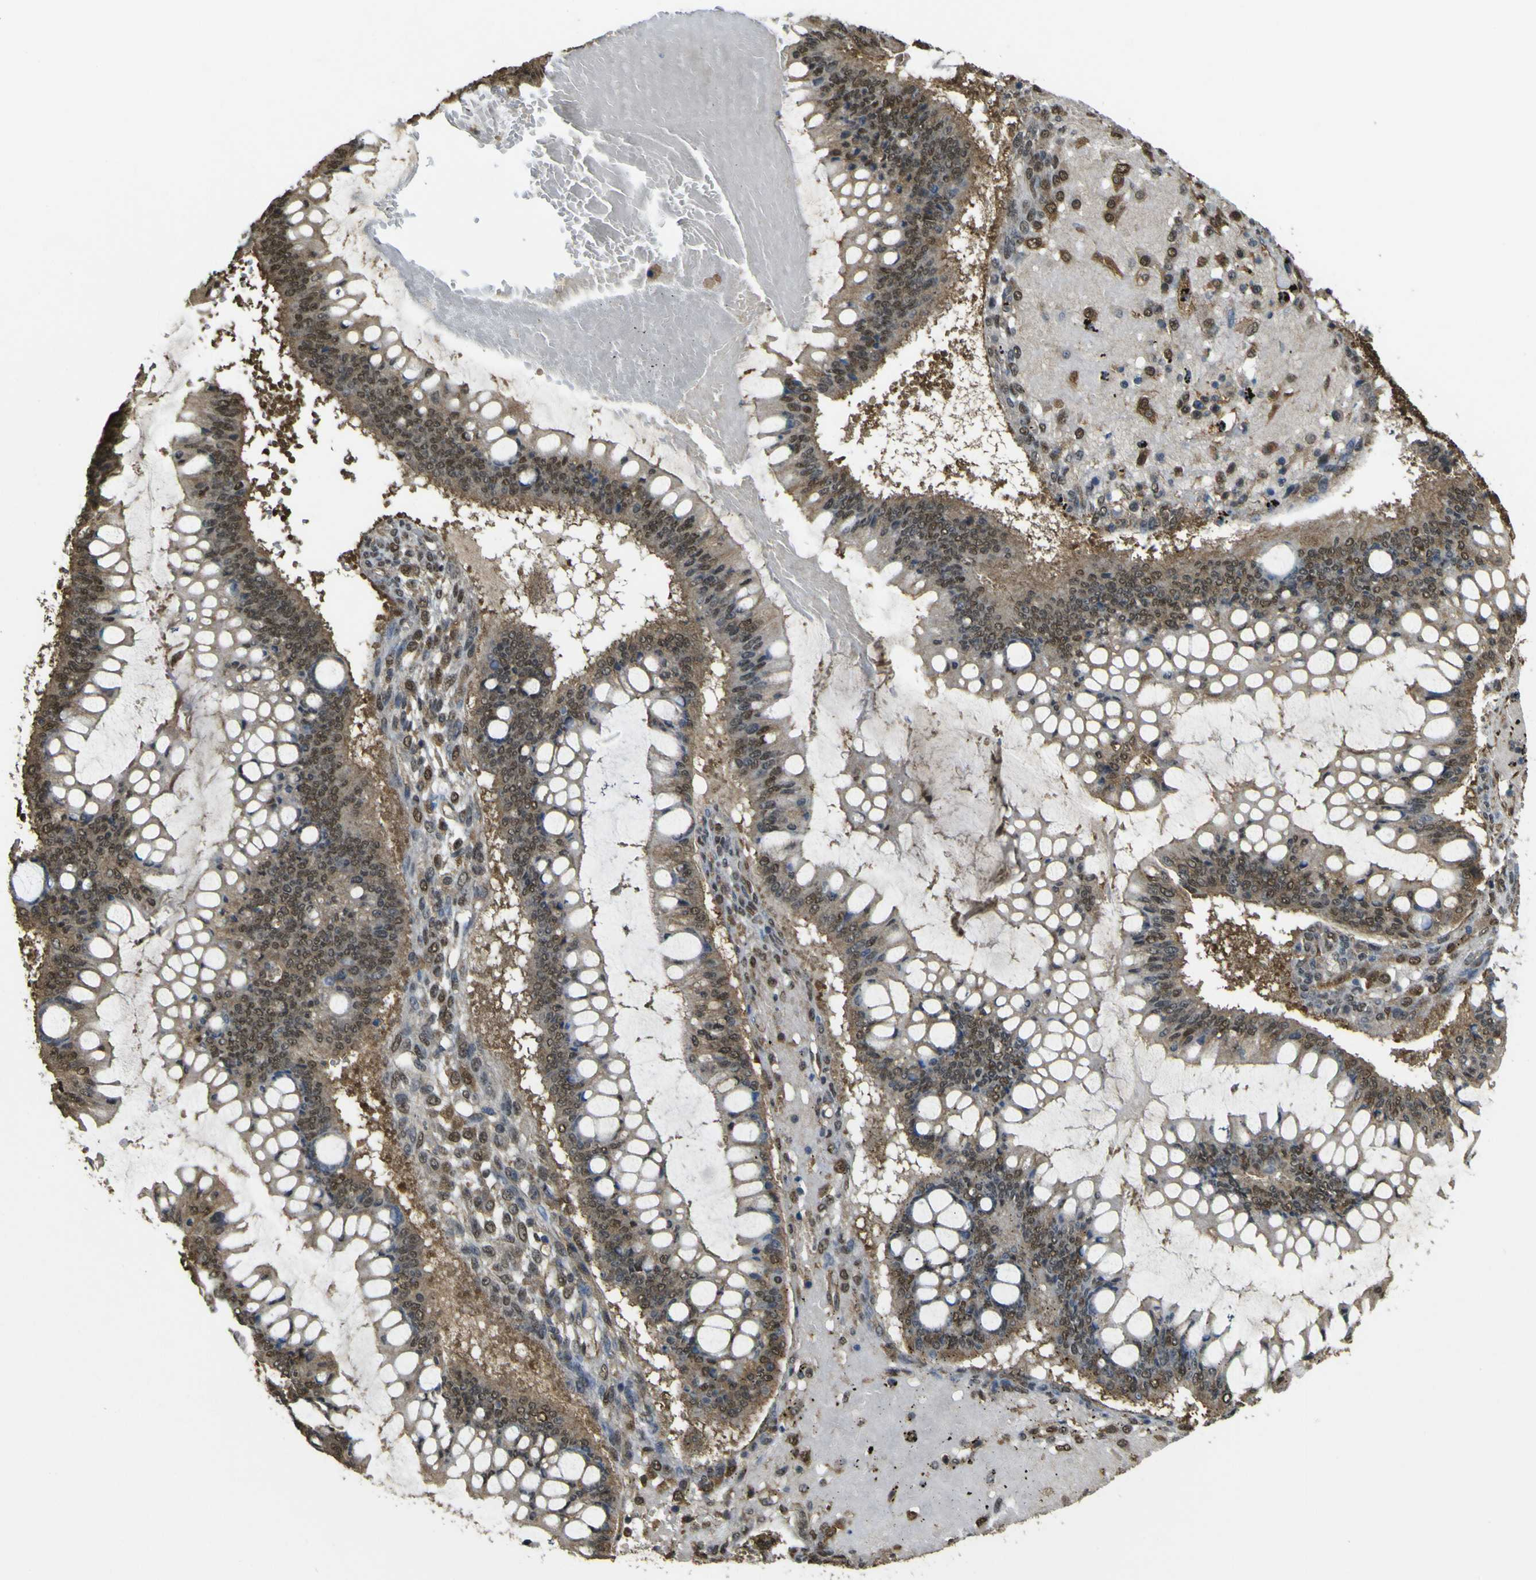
{"staining": {"intensity": "moderate", "quantity": "25%-75%", "location": "cytoplasmic/membranous,nuclear"}, "tissue": "ovarian cancer", "cell_type": "Tumor cells", "image_type": "cancer", "snomed": [{"axis": "morphology", "description": "Cystadenocarcinoma, mucinous, NOS"}, {"axis": "topography", "description": "Ovary"}], "caption": "DAB immunohistochemical staining of human mucinous cystadenocarcinoma (ovarian) reveals moderate cytoplasmic/membranous and nuclear protein expression in approximately 25%-75% of tumor cells. Immunohistochemistry (ihc) stains the protein of interest in brown and the nuclei are stained blue.", "gene": "YWHAG", "patient": {"sex": "female", "age": 73}}